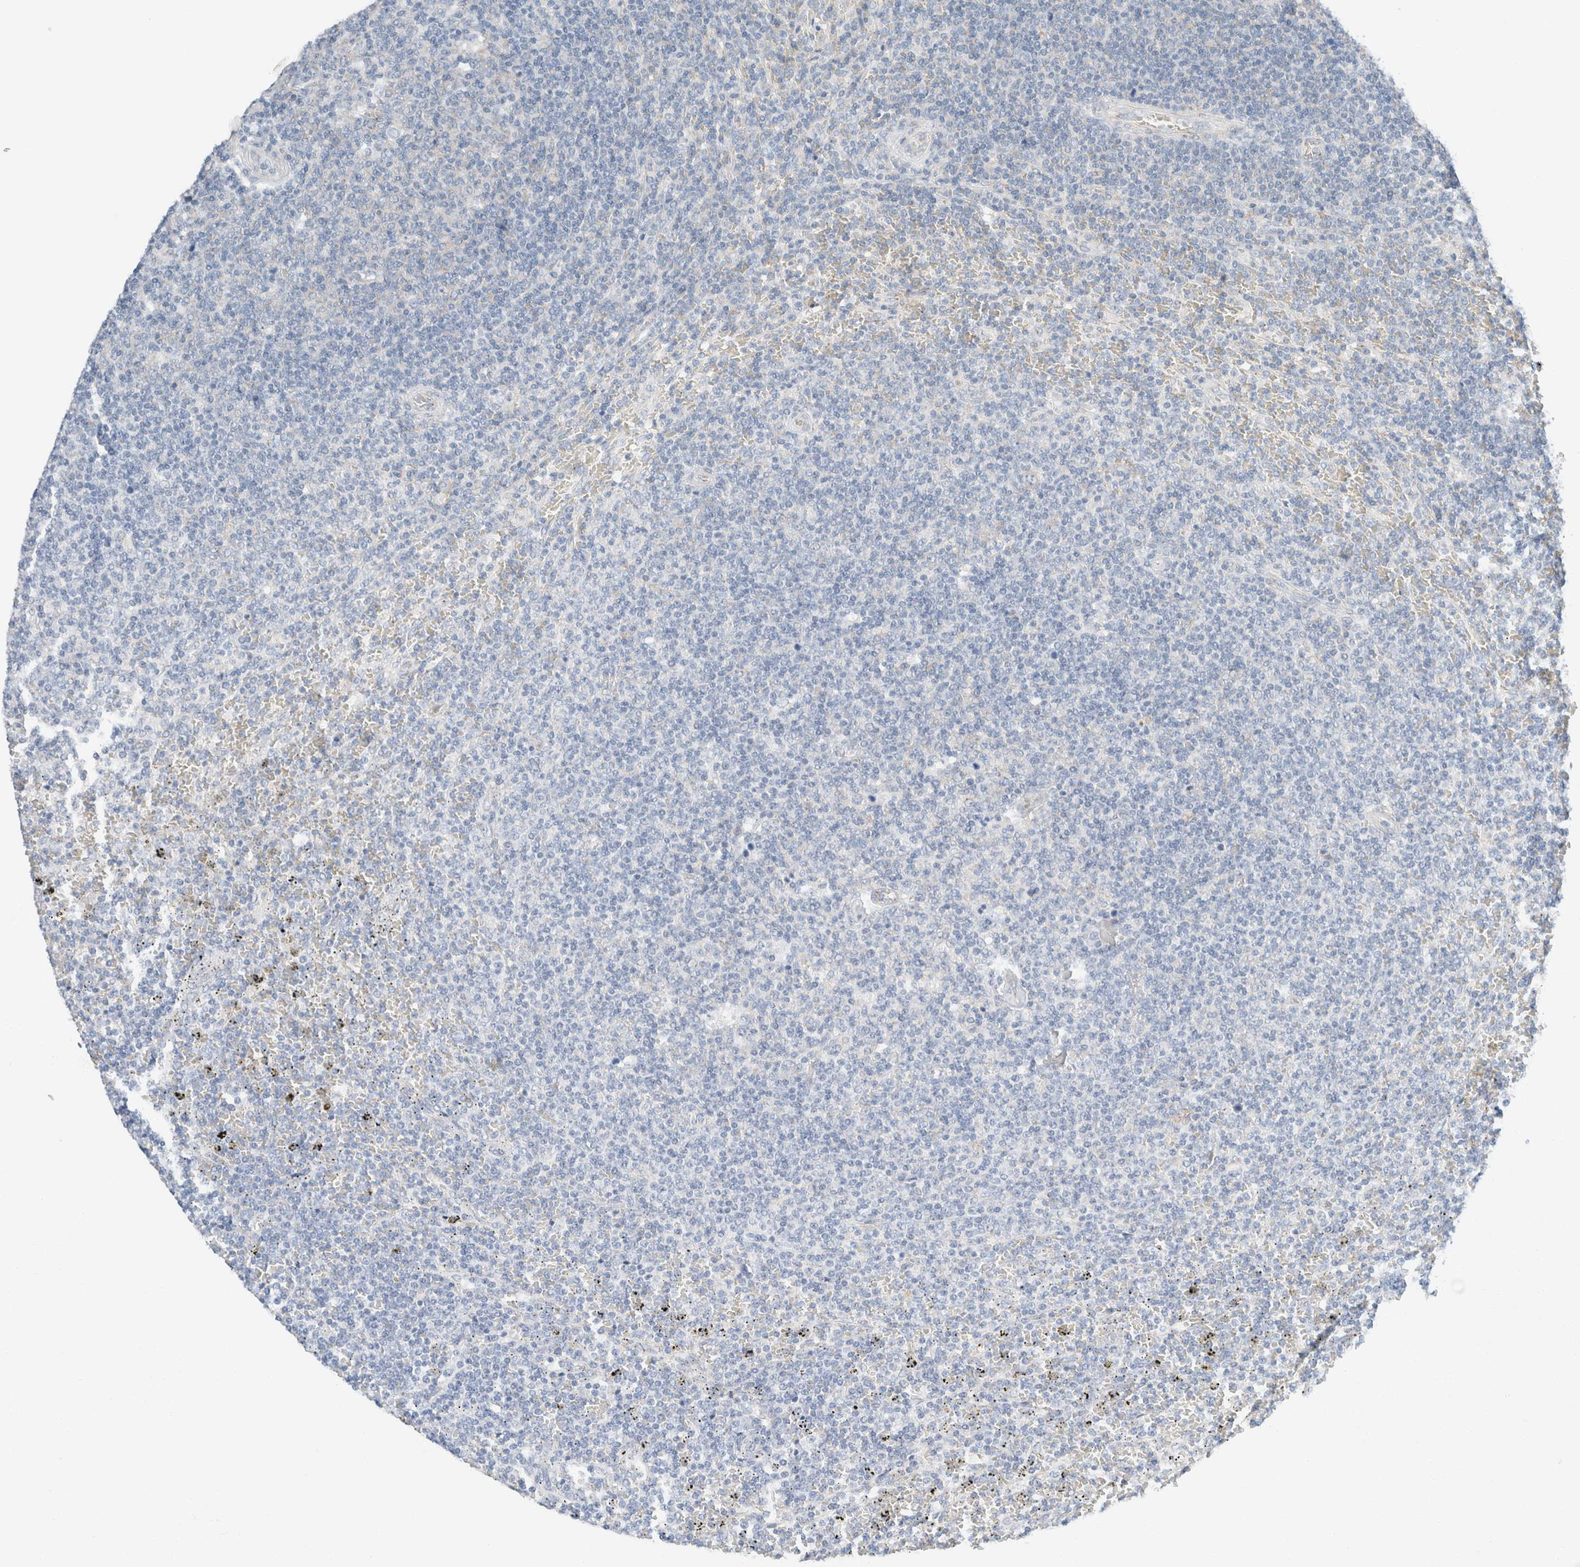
{"staining": {"intensity": "negative", "quantity": "none", "location": "none"}, "tissue": "lymphoma", "cell_type": "Tumor cells", "image_type": "cancer", "snomed": [{"axis": "morphology", "description": "Malignant lymphoma, non-Hodgkin's type, Low grade"}, {"axis": "topography", "description": "Spleen"}], "caption": "IHC image of human lymphoma stained for a protein (brown), which displays no staining in tumor cells.", "gene": "CASC3", "patient": {"sex": "female", "age": 19}}